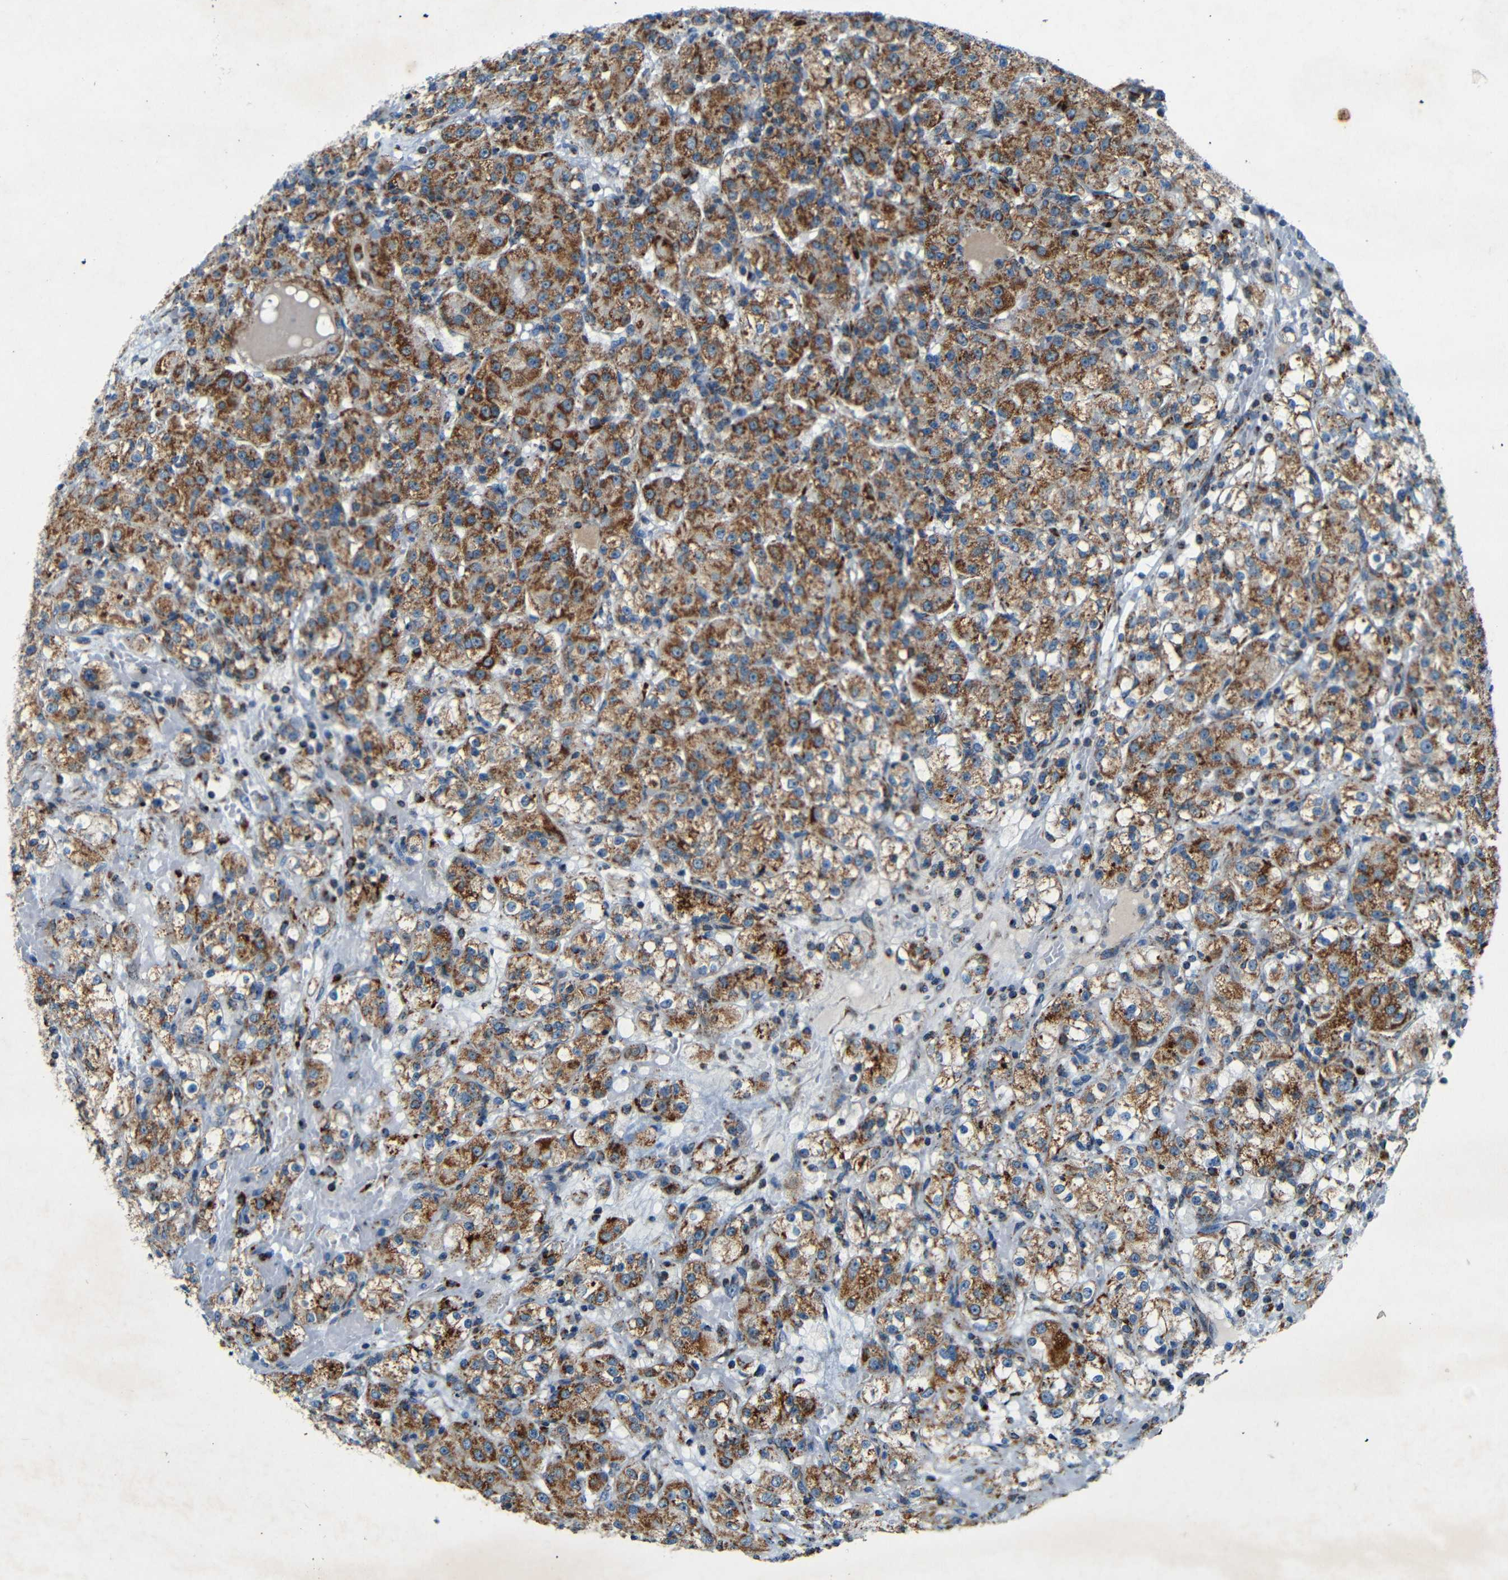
{"staining": {"intensity": "moderate", "quantity": ">75%", "location": "cytoplasmic/membranous"}, "tissue": "renal cancer", "cell_type": "Tumor cells", "image_type": "cancer", "snomed": [{"axis": "morphology", "description": "Normal tissue, NOS"}, {"axis": "morphology", "description": "Adenocarcinoma, NOS"}, {"axis": "topography", "description": "Kidney"}], "caption": "This image exhibits renal adenocarcinoma stained with immunohistochemistry to label a protein in brown. The cytoplasmic/membranous of tumor cells show moderate positivity for the protein. Nuclei are counter-stained blue.", "gene": "WSCD2", "patient": {"sex": "male", "age": 61}}